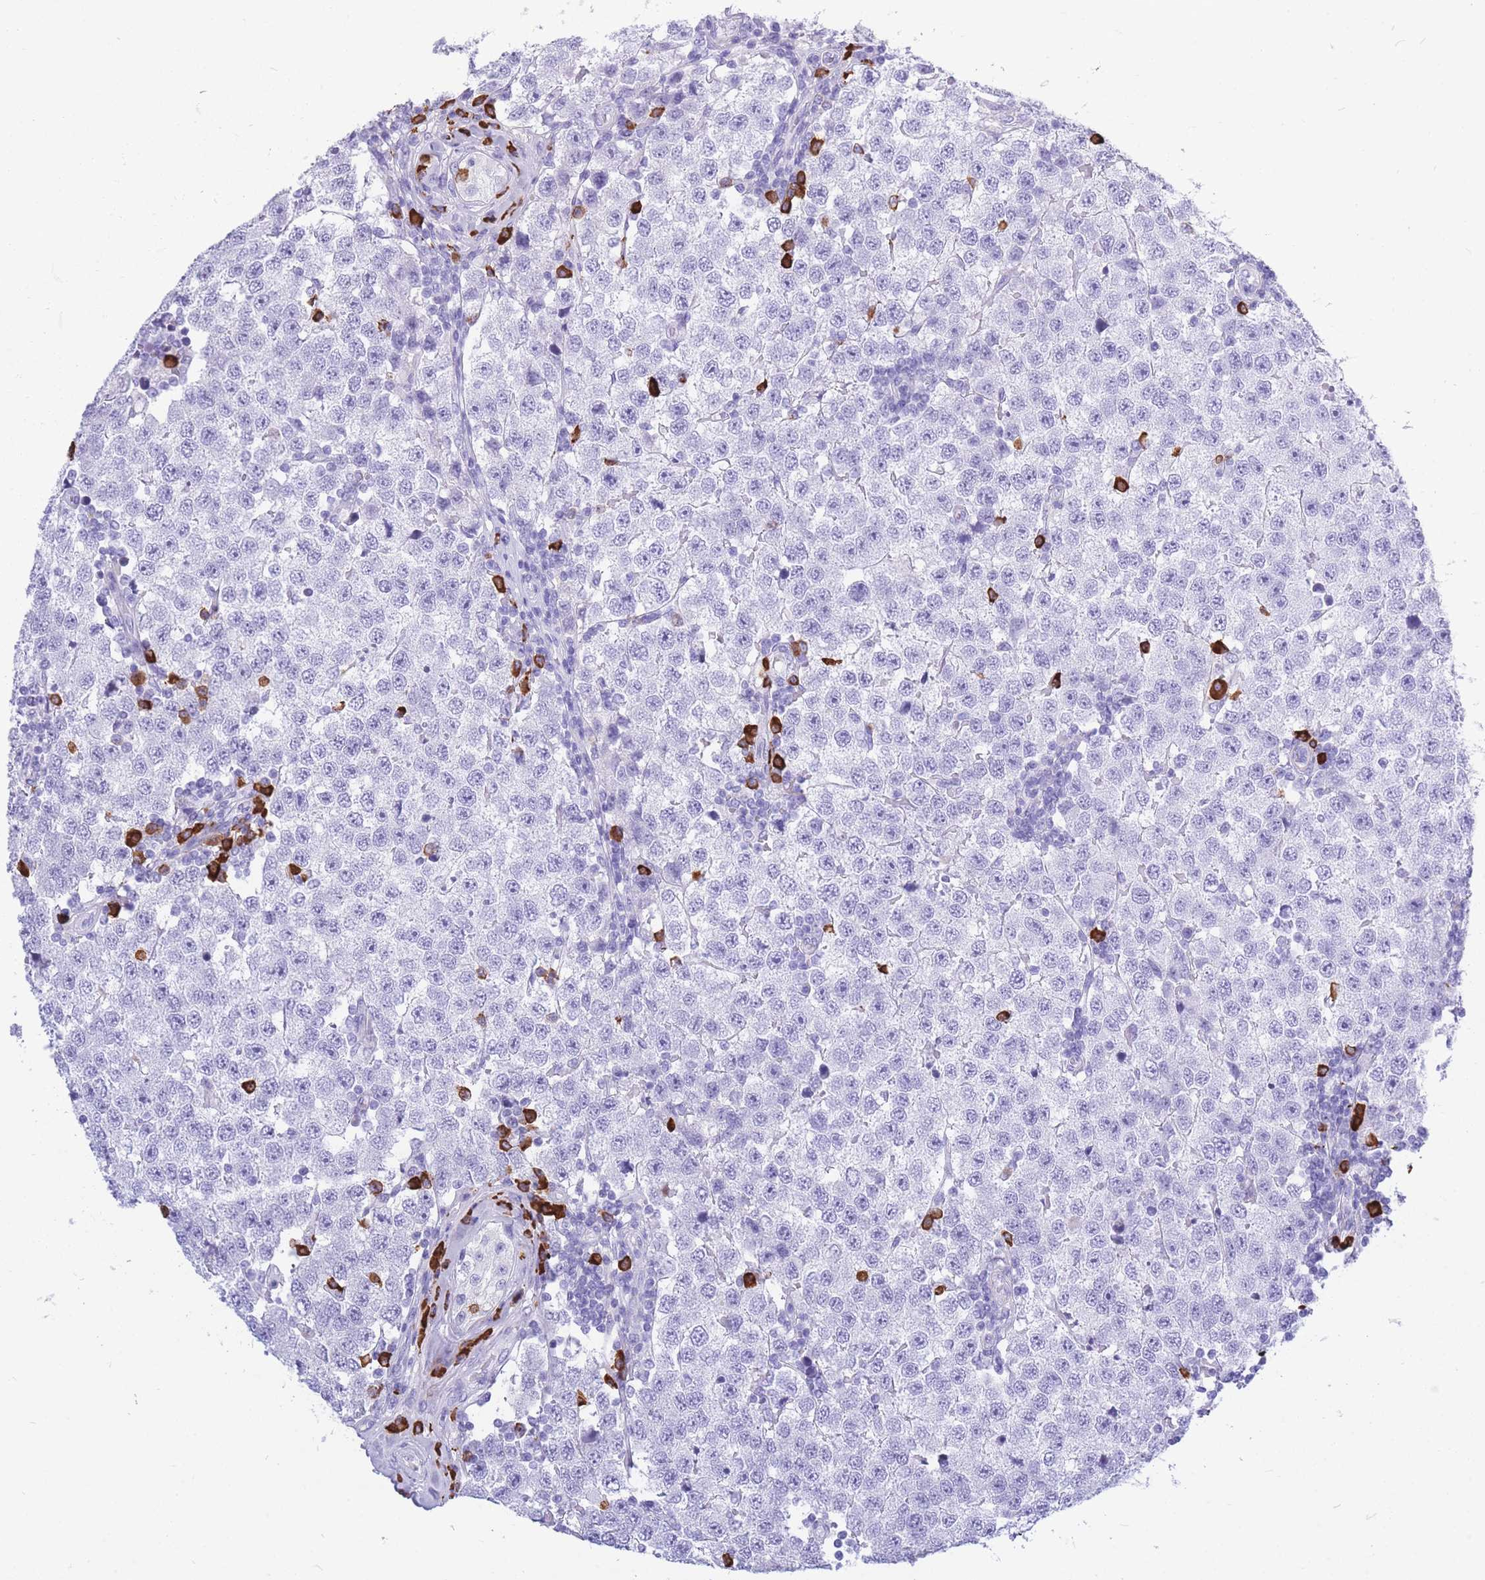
{"staining": {"intensity": "negative", "quantity": "none", "location": "none"}, "tissue": "testis cancer", "cell_type": "Tumor cells", "image_type": "cancer", "snomed": [{"axis": "morphology", "description": "Seminoma, NOS"}, {"axis": "topography", "description": "Testis"}], "caption": "Immunohistochemistry (IHC) histopathology image of seminoma (testis) stained for a protein (brown), which reveals no positivity in tumor cells.", "gene": "ZFP62", "patient": {"sex": "male", "age": 34}}